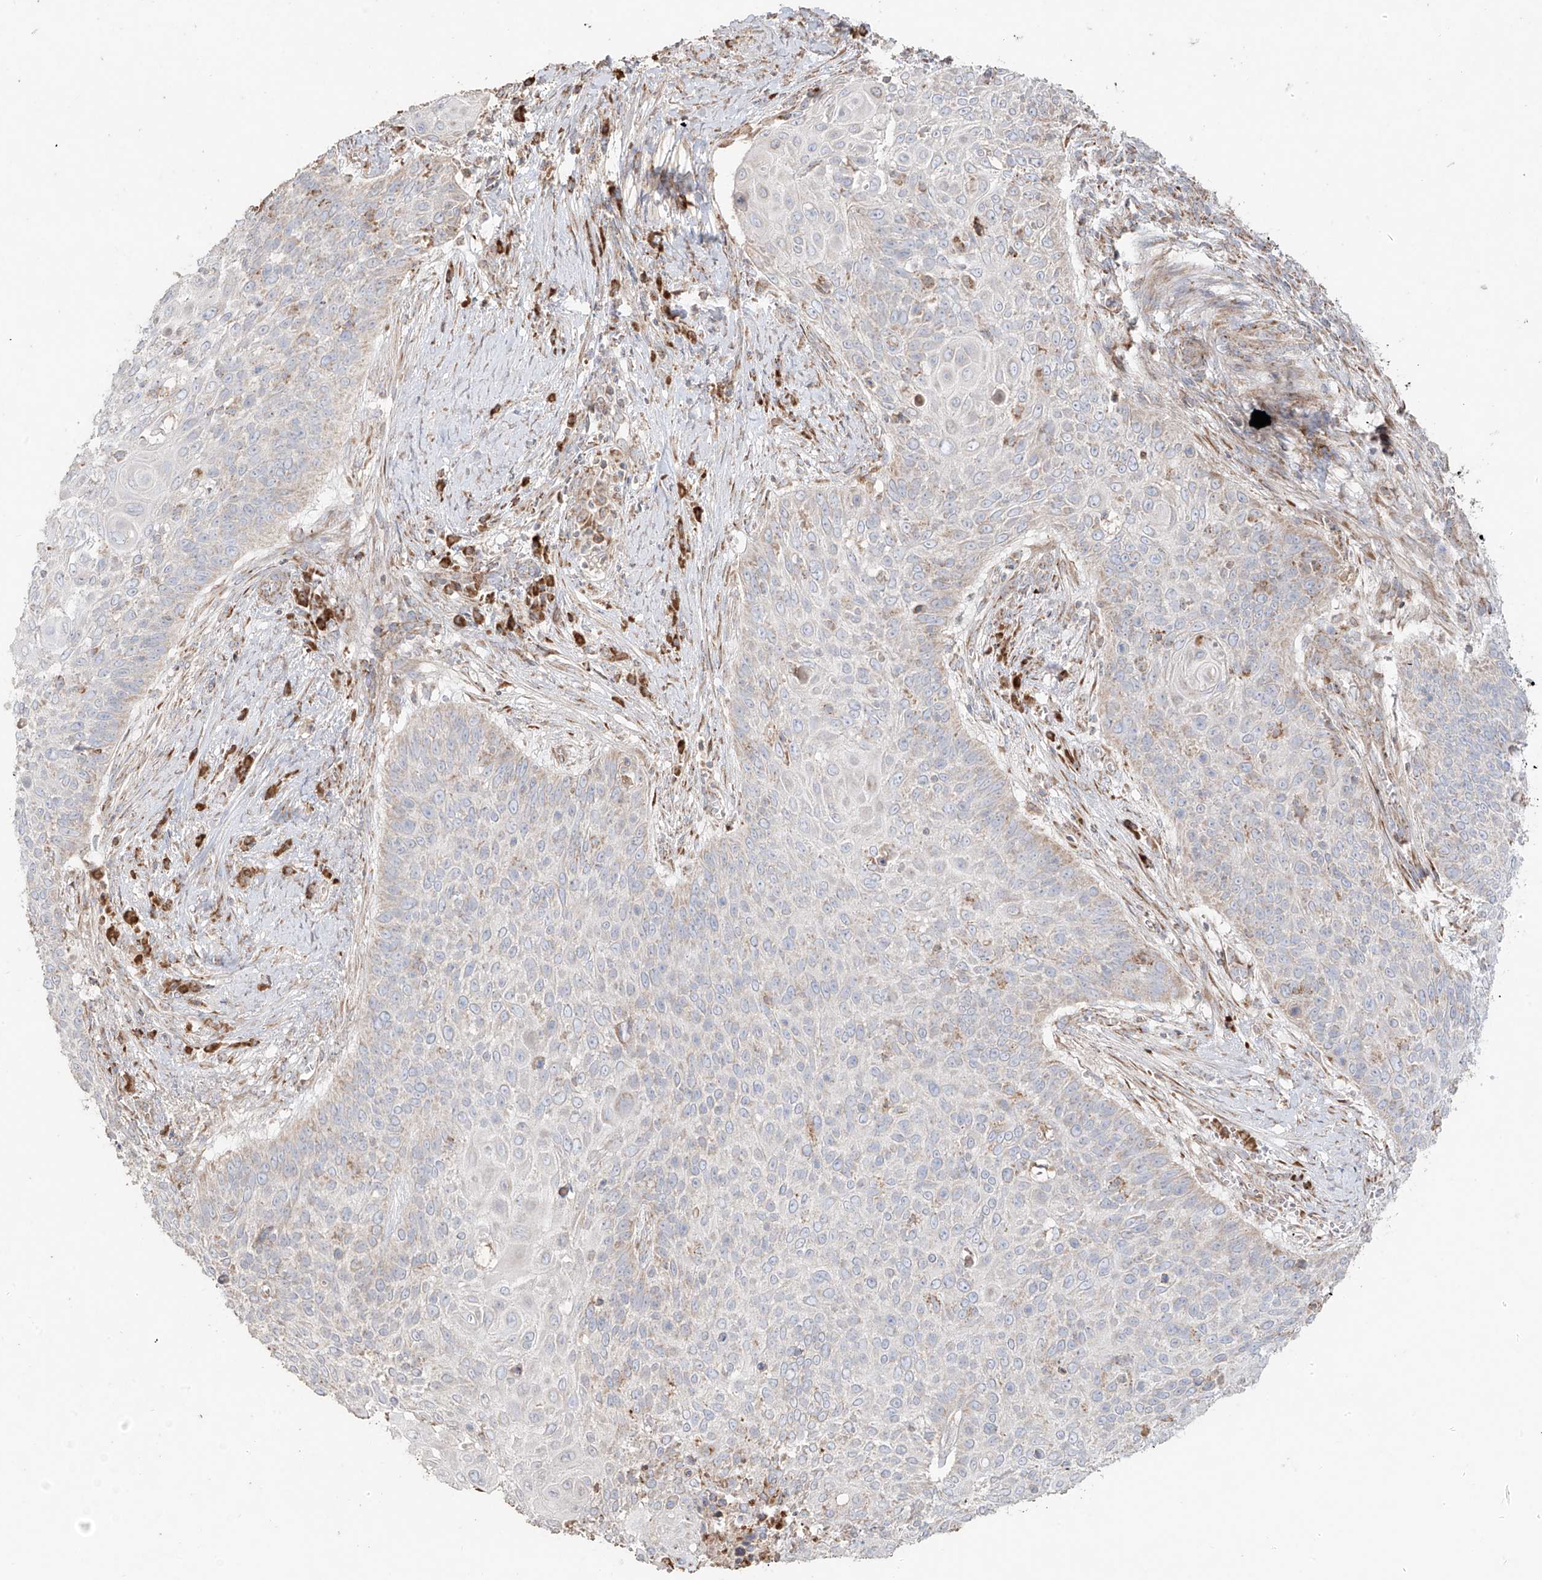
{"staining": {"intensity": "weak", "quantity": "<25%", "location": "cytoplasmic/membranous"}, "tissue": "cervical cancer", "cell_type": "Tumor cells", "image_type": "cancer", "snomed": [{"axis": "morphology", "description": "Squamous cell carcinoma, NOS"}, {"axis": "topography", "description": "Cervix"}], "caption": "The photomicrograph exhibits no staining of tumor cells in cervical cancer.", "gene": "COLGALT2", "patient": {"sex": "female", "age": 39}}